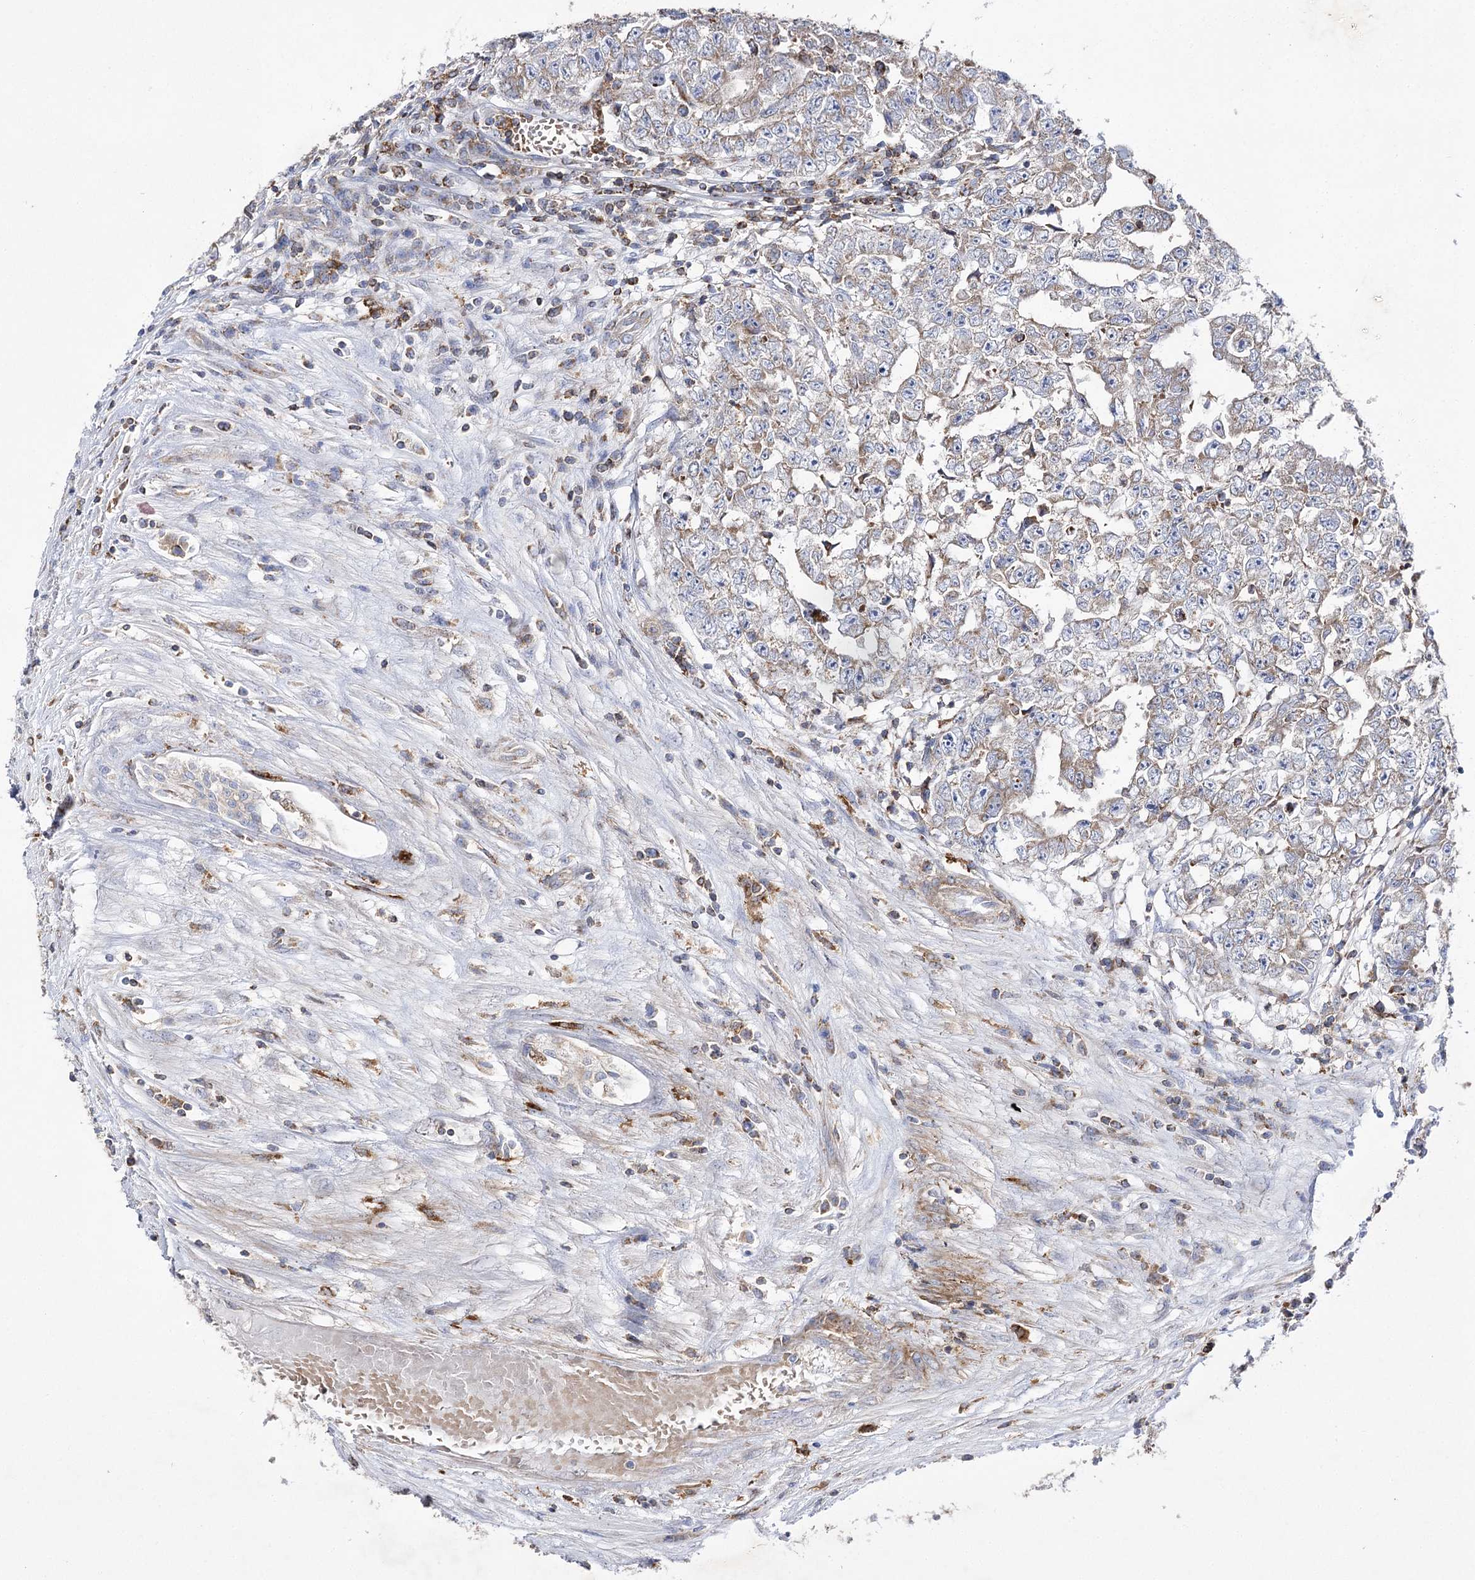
{"staining": {"intensity": "weak", "quantity": ">75%", "location": "cytoplasmic/membranous"}, "tissue": "testis cancer", "cell_type": "Tumor cells", "image_type": "cancer", "snomed": [{"axis": "morphology", "description": "Carcinoma, Embryonal, NOS"}, {"axis": "topography", "description": "Testis"}], "caption": "Brown immunohistochemical staining in human embryonal carcinoma (testis) exhibits weak cytoplasmic/membranous staining in about >75% of tumor cells. (DAB (3,3'-diaminobenzidine) IHC, brown staining for protein, blue staining for nuclei).", "gene": "COX15", "patient": {"sex": "male", "age": 25}}